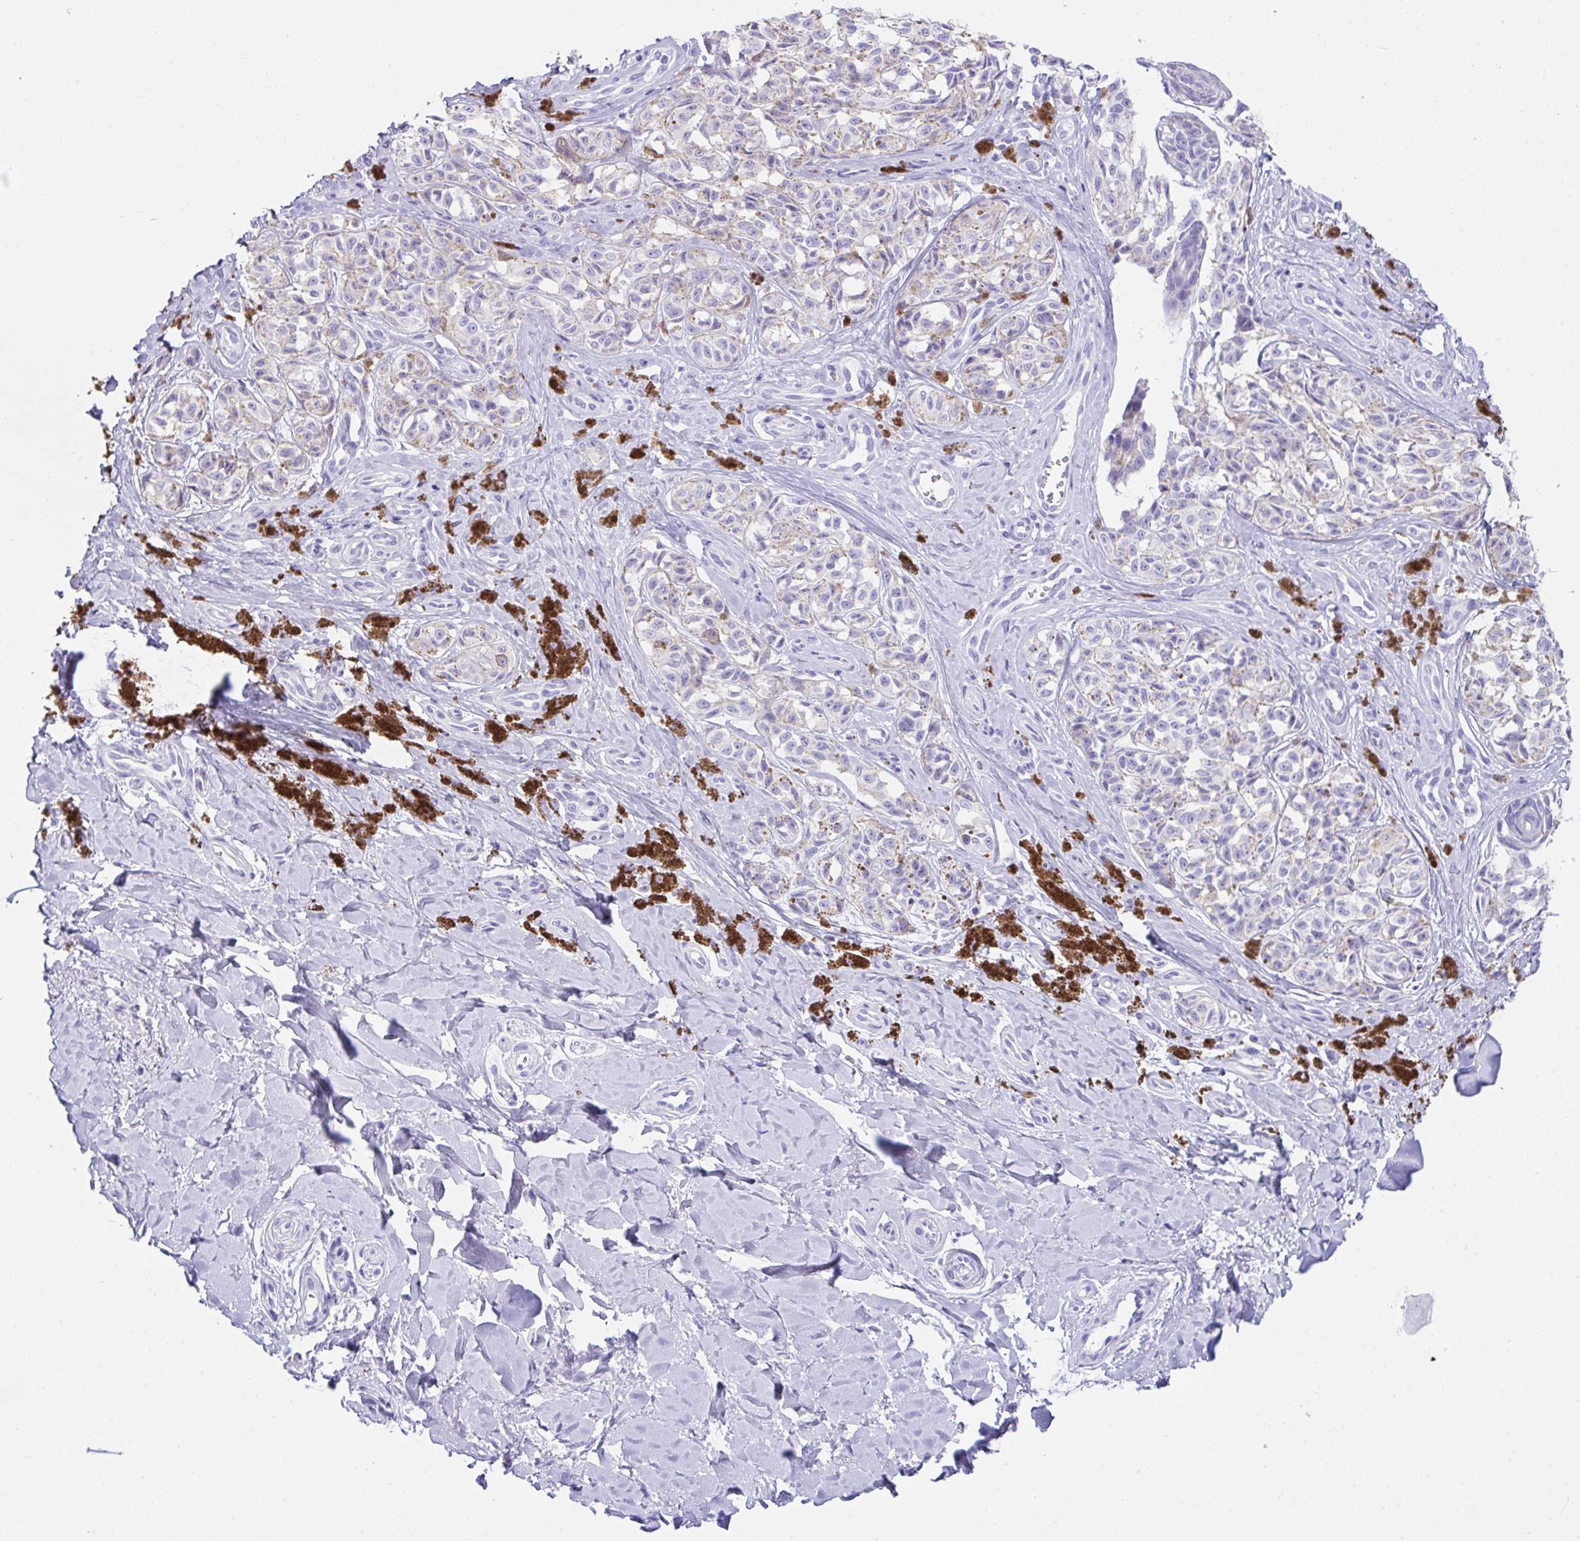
{"staining": {"intensity": "negative", "quantity": "none", "location": "none"}, "tissue": "melanoma", "cell_type": "Tumor cells", "image_type": "cancer", "snomed": [{"axis": "morphology", "description": "Malignant melanoma, NOS"}, {"axis": "topography", "description": "Skin"}], "caption": "This is an immunohistochemistry photomicrograph of malignant melanoma. There is no staining in tumor cells.", "gene": "LGALS4", "patient": {"sex": "female", "age": 65}}